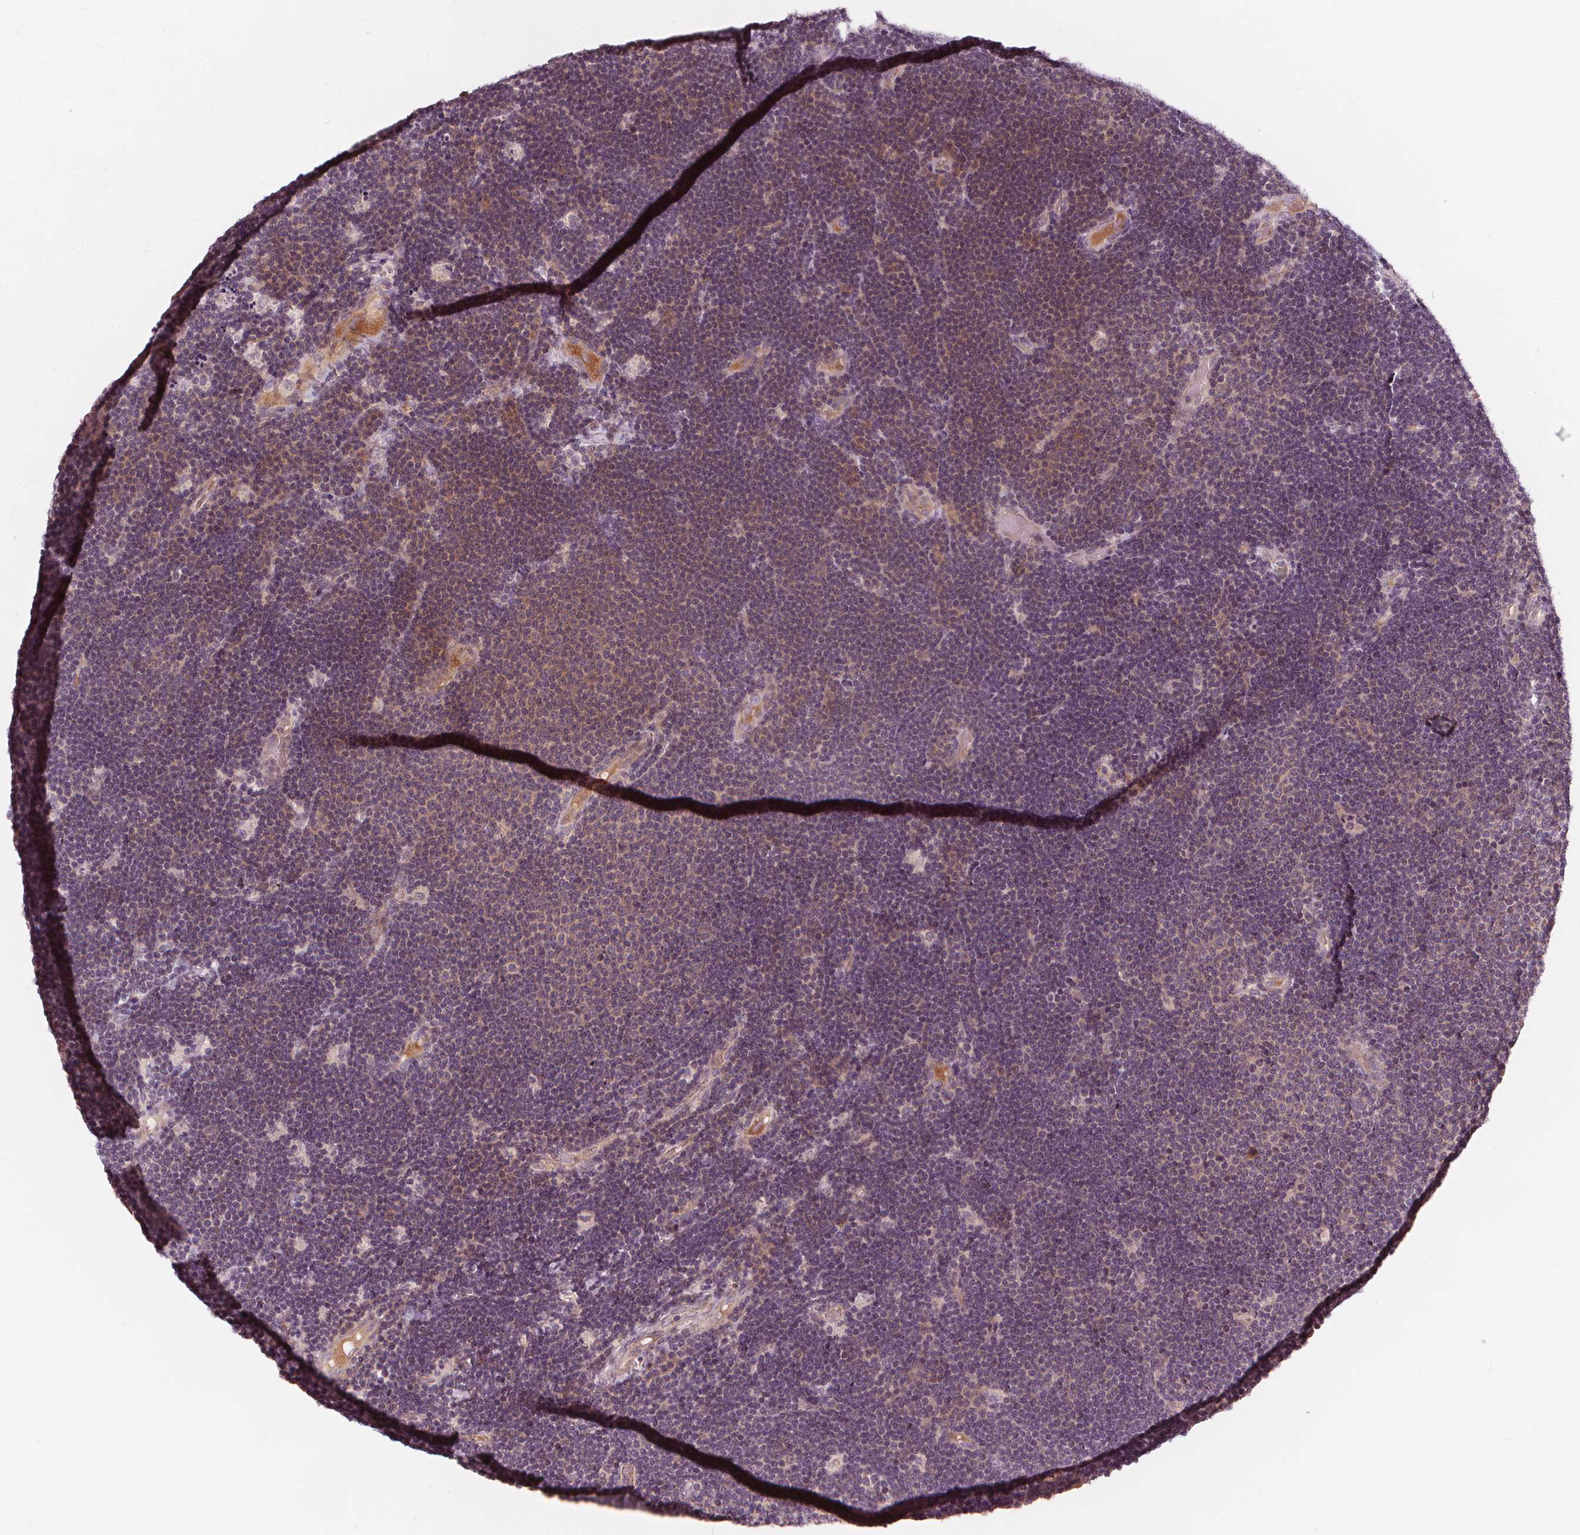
{"staining": {"intensity": "negative", "quantity": "none", "location": "none"}, "tissue": "lymphoma", "cell_type": "Tumor cells", "image_type": "cancer", "snomed": [{"axis": "morphology", "description": "Malignant lymphoma, non-Hodgkin's type, Low grade"}, {"axis": "topography", "description": "Brain"}], "caption": "Image shows no protein expression in tumor cells of lymphoma tissue. (Stains: DAB immunohistochemistry with hematoxylin counter stain, Microscopy: brightfield microscopy at high magnification).", "gene": "IPO13", "patient": {"sex": "female", "age": 66}}